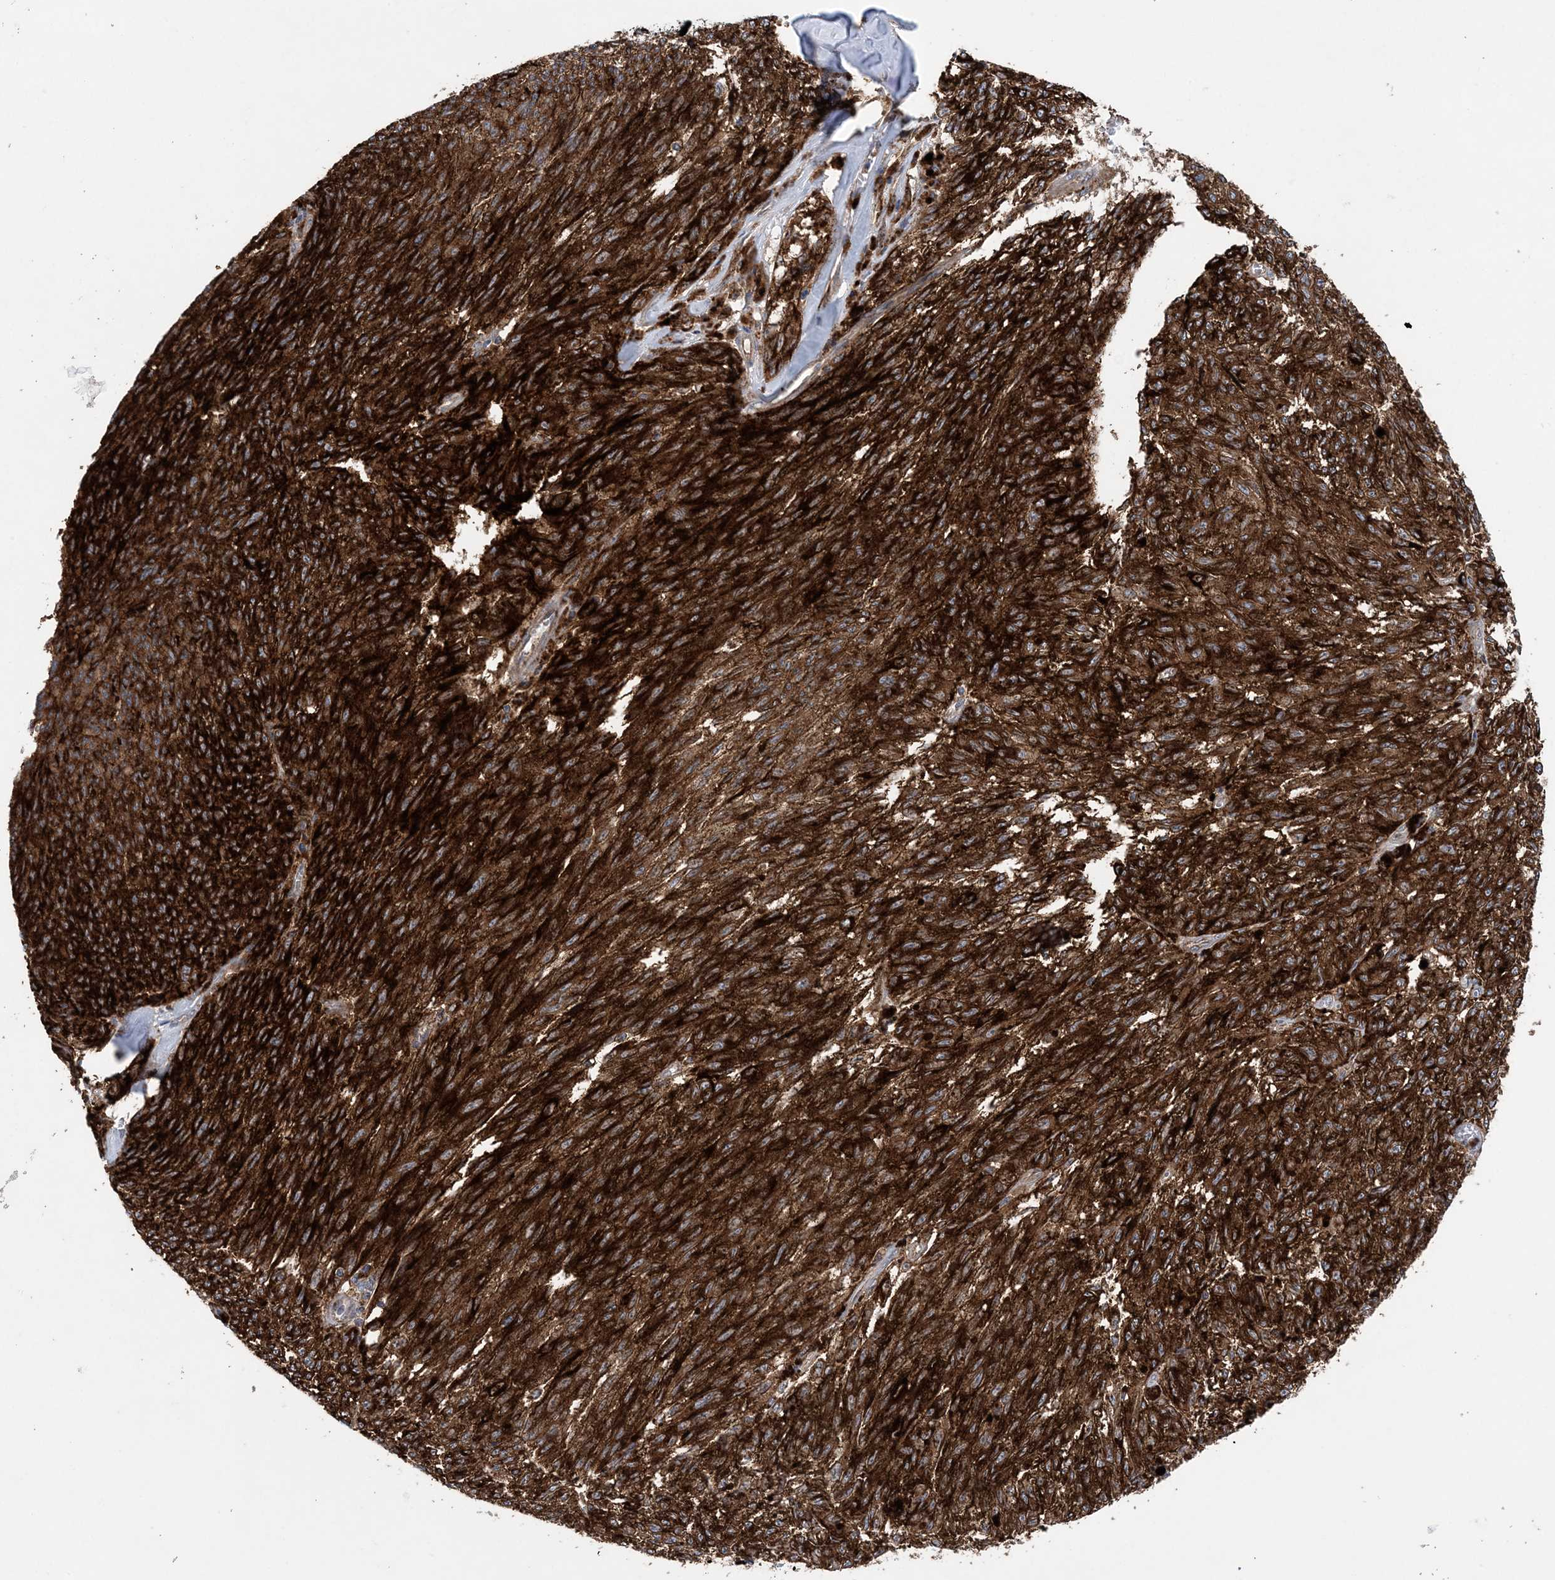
{"staining": {"intensity": "strong", "quantity": ">75%", "location": "cytoplasmic/membranous"}, "tissue": "melanoma", "cell_type": "Tumor cells", "image_type": "cancer", "snomed": [{"axis": "morphology", "description": "Malignant melanoma, NOS"}, {"axis": "topography", "description": "Skin"}], "caption": "This is an image of IHC staining of melanoma, which shows strong positivity in the cytoplasmic/membranous of tumor cells.", "gene": "PTTG1IP", "patient": {"sex": "female", "age": 72}}